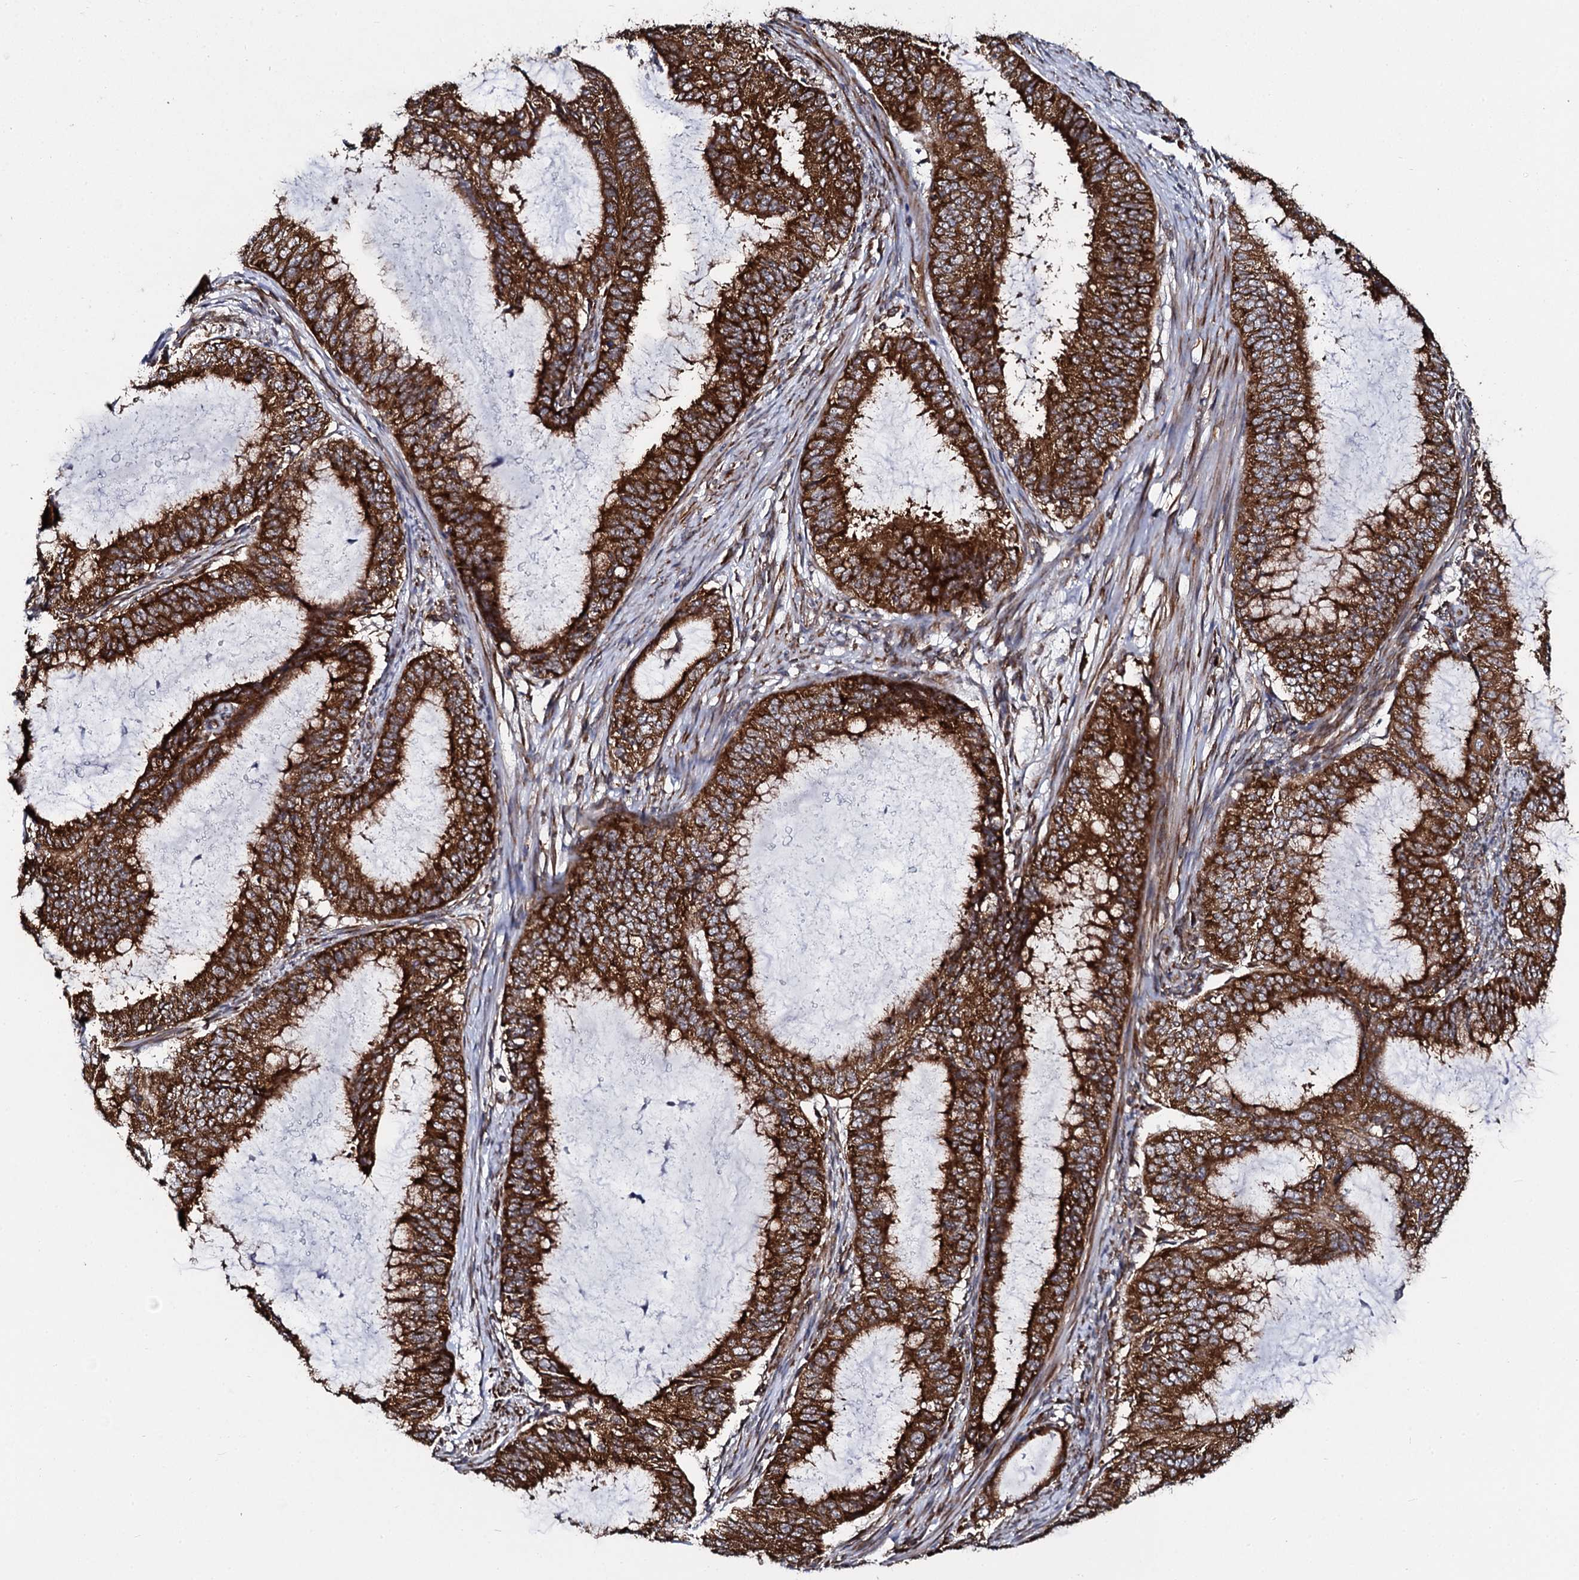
{"staining": {"intensity": "strong", "quantity": ">75%", "location": "cytoplasmic/membranous"}, "tissue": "endometrial cancer", "cell_type": "Tumor cells", "image_type": "cancer", "snomed": [{"axis": "morphology", "description": "Adenocarcinoma, NOS"}, {"axis": "topography", "description": "Endometrium"}], "caption": "Immunohistochemistry photomicrograph of neoplastic tissue: endometrial cancer (adenocarcinoma) stained using IHC displays high levels of strong protein expression localized specifically in the cytoplasmic/membranous of tumor cells, appearing as a cytoplasmic/membranous brown color.", "gene": "SPTY2D1", "patient": {"sex": "female", "age": 51}}